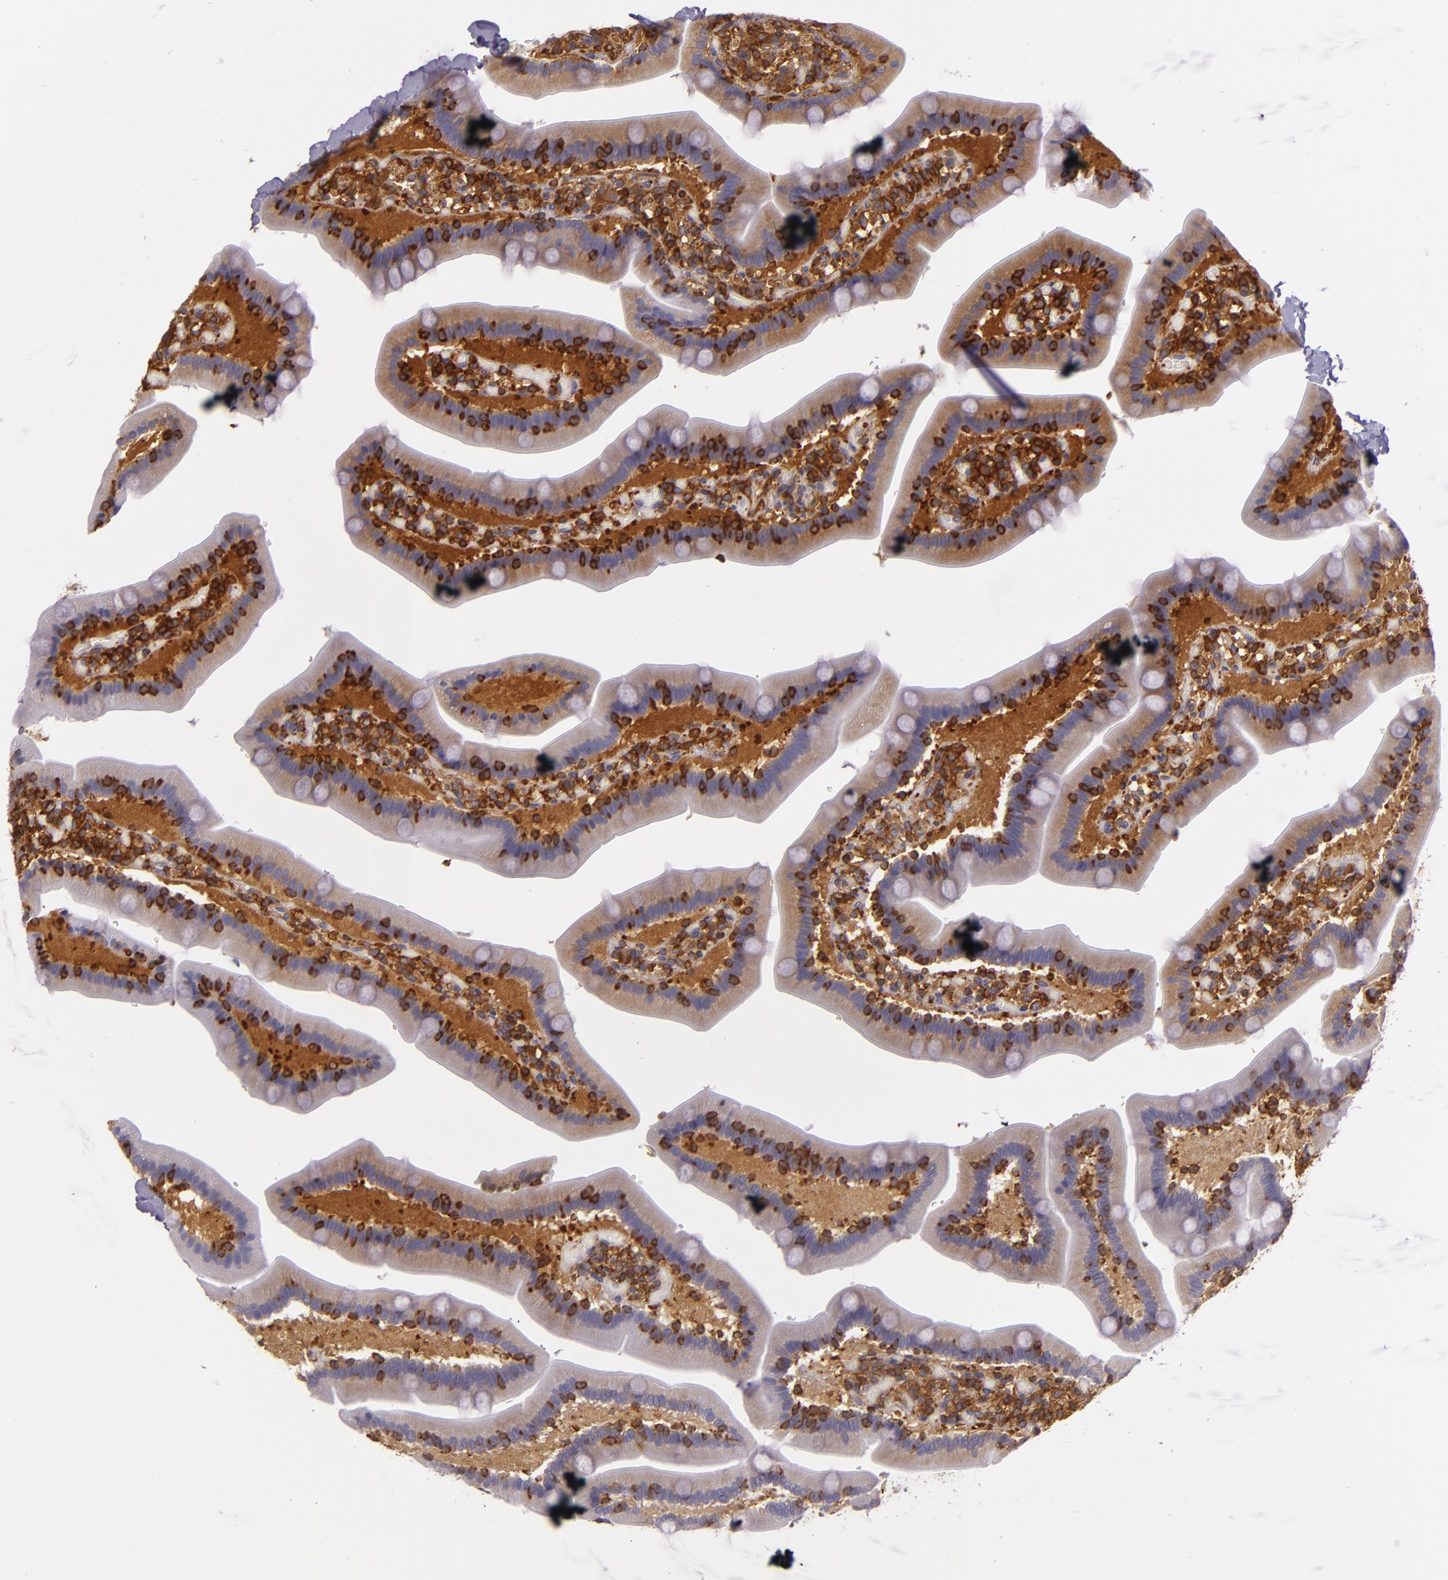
{"staining": {"intensity": "moderate", "quantity": ">75%", "location": "cytoplasmic/membranous"}, "tissue": "duodenum", "cell_type": "Glandular cells", "image_type": "normal", "snomed": [{"axis": "morphology", "description": "Normal tissue, NOS"}, {"axis": "topography", "description": "Duodenum"}], "caption": "Immunohistochemistry (IHC) of normal duodenum shows medium levels of moderate cytoplasmic/membranous staining in approximately >75% of glandular cells. The protein of interest is shown in brown color, while the nuclei are stained blue.", "gene": "TLN1", "patient": {"sex": "male", "age": 66}}